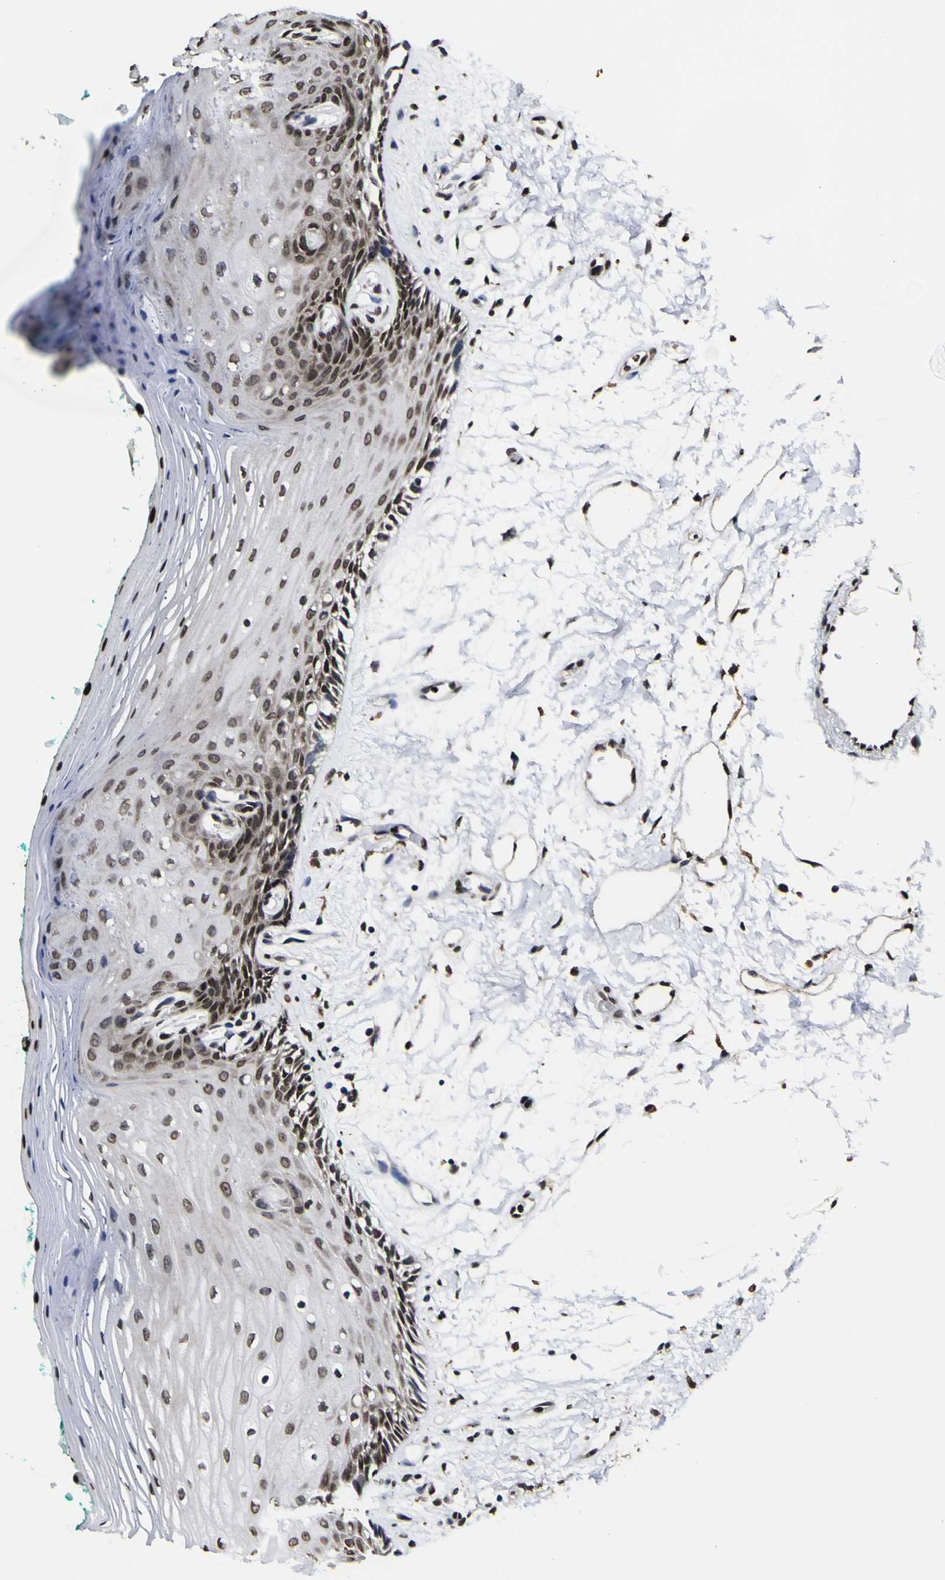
{"staining": {"intensity": "moderate", "quantity": ">75%", "location": "nuclear"}, "tissue": "oral mucosa", "cell_type": "Squamous epithelial cells", "image_type": "normal", "snomed": [{"axis": "morphology", "description": "Normal tissue, NOS"}, {"axis": "topography", "description": "Skeletal muscle"}, {"axis": "topography", "description": "Oral tissue"}, {"axis": "topography", "description": "Peripheral nerve tissue"}], "caption": "A high-resolution photomicrograph shows immunohistochemistry (IHC) staining of unremarkable oral mucosa, which demonstrates moderate nuclear expression in about >75% of squamous epithelial cells. (DAB = brown stain, brightfield microscopy at high magnification).", "gene": "PIAS1", "patient": {"sex": "female", "age": 84}}